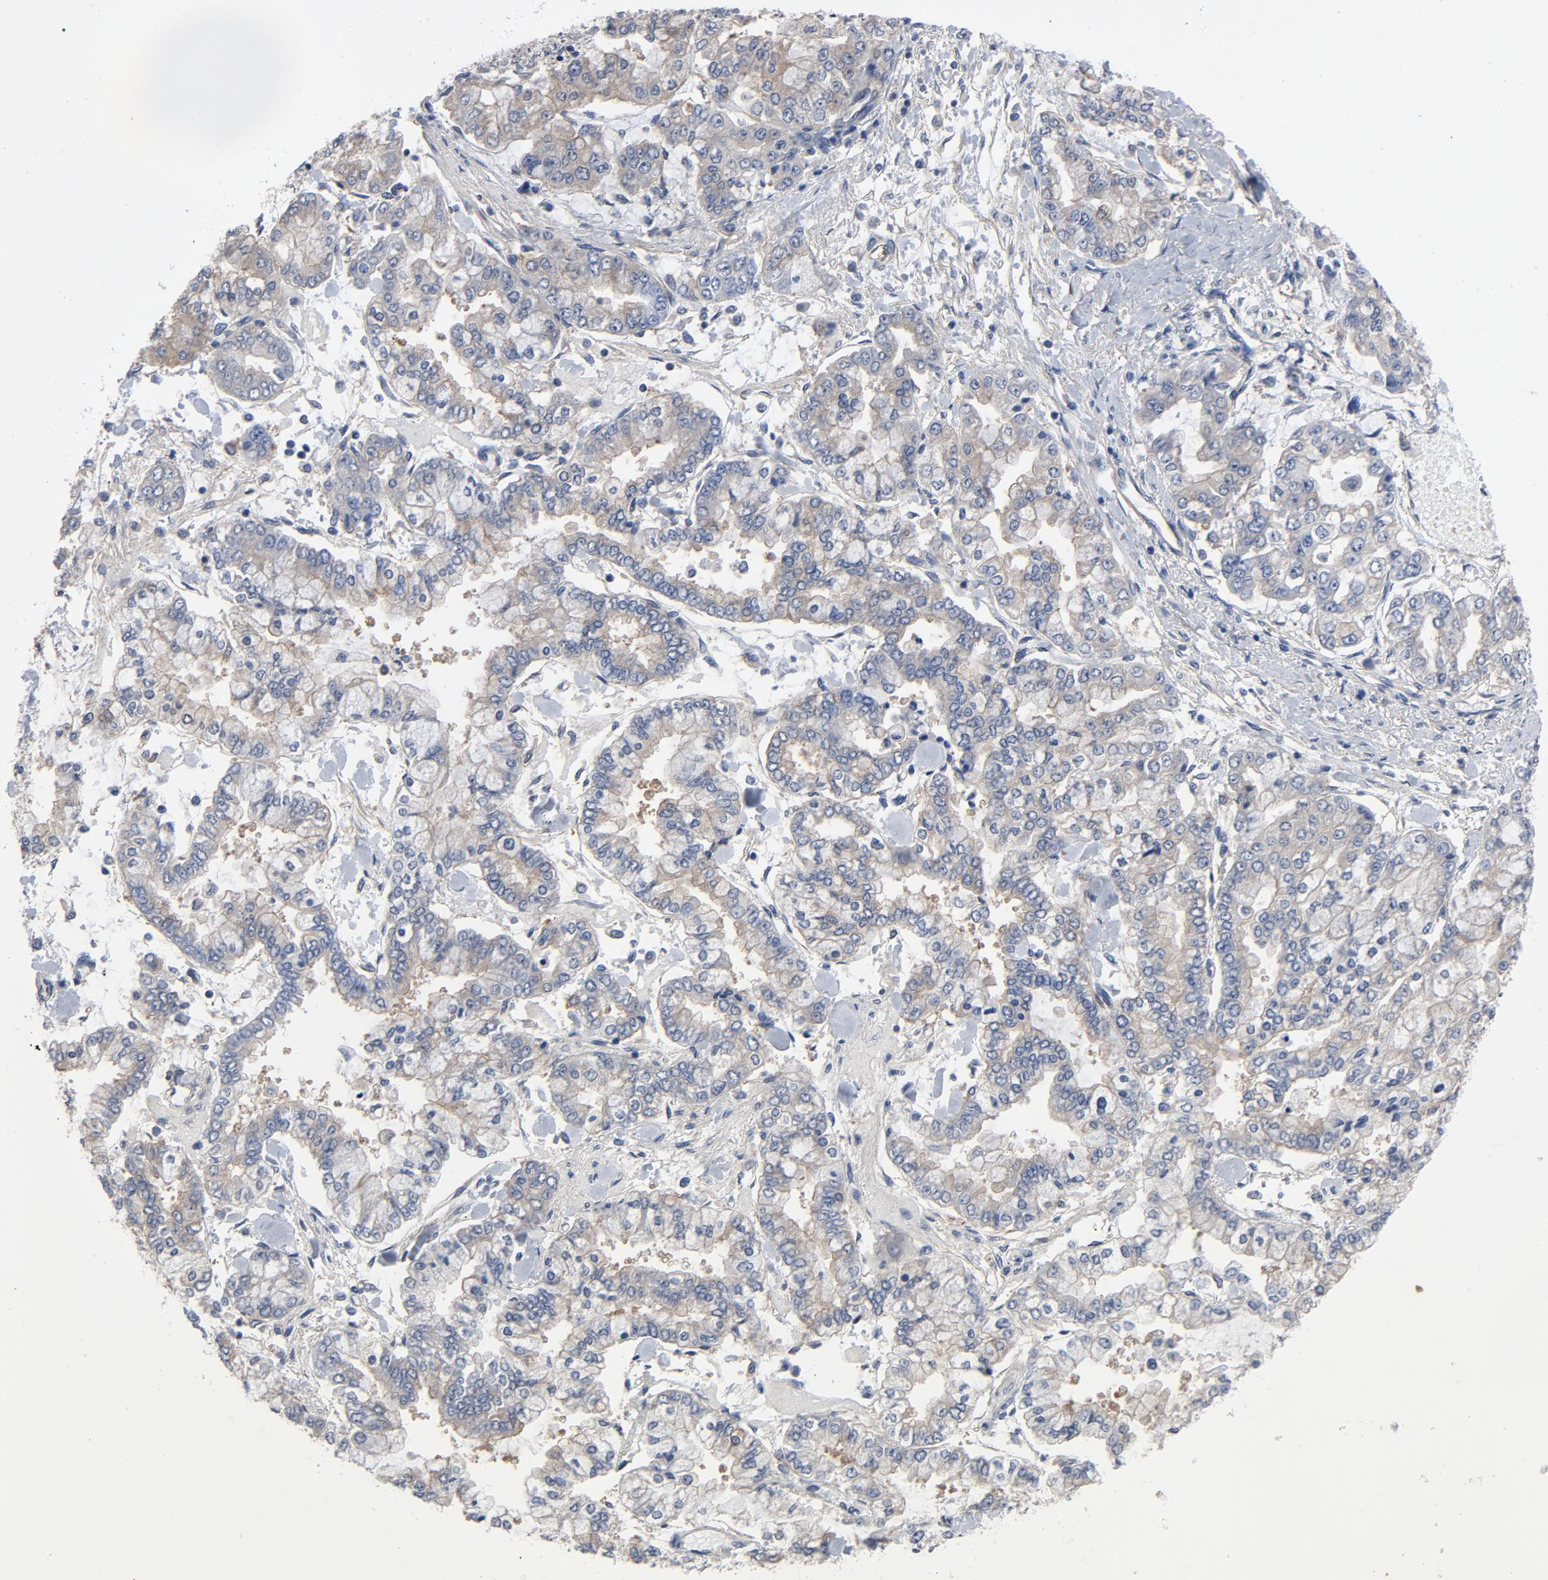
{"staining": {"intensity": "moderate", "quantity": ">75%", "location": "cytoplasmic/membranous"}, "tissue": "stomach cancer", "cell_type": "Tumor cells", "image_type": "cancer", "snomed": [{"axis": "morphology", "description": "Normal tissue, NOS"}, {"axis": "morphology", "description": "Adenocarcinoma, NOS"}, {"axis": "topography", "description": "Stomach, upper"}, {"axis": "topography", "description": "Stomach"}], "caption": "An immunohistochemistry photomicrograph of tumor tissue is shown. Protein staining in brown labels moderate cytoplasmic/membranous positivity in stomach cancer (adenocarcinoma) within tumor cells.", "gene": "DYNLT3", "patient": {"sex": "male", "age": 76}}